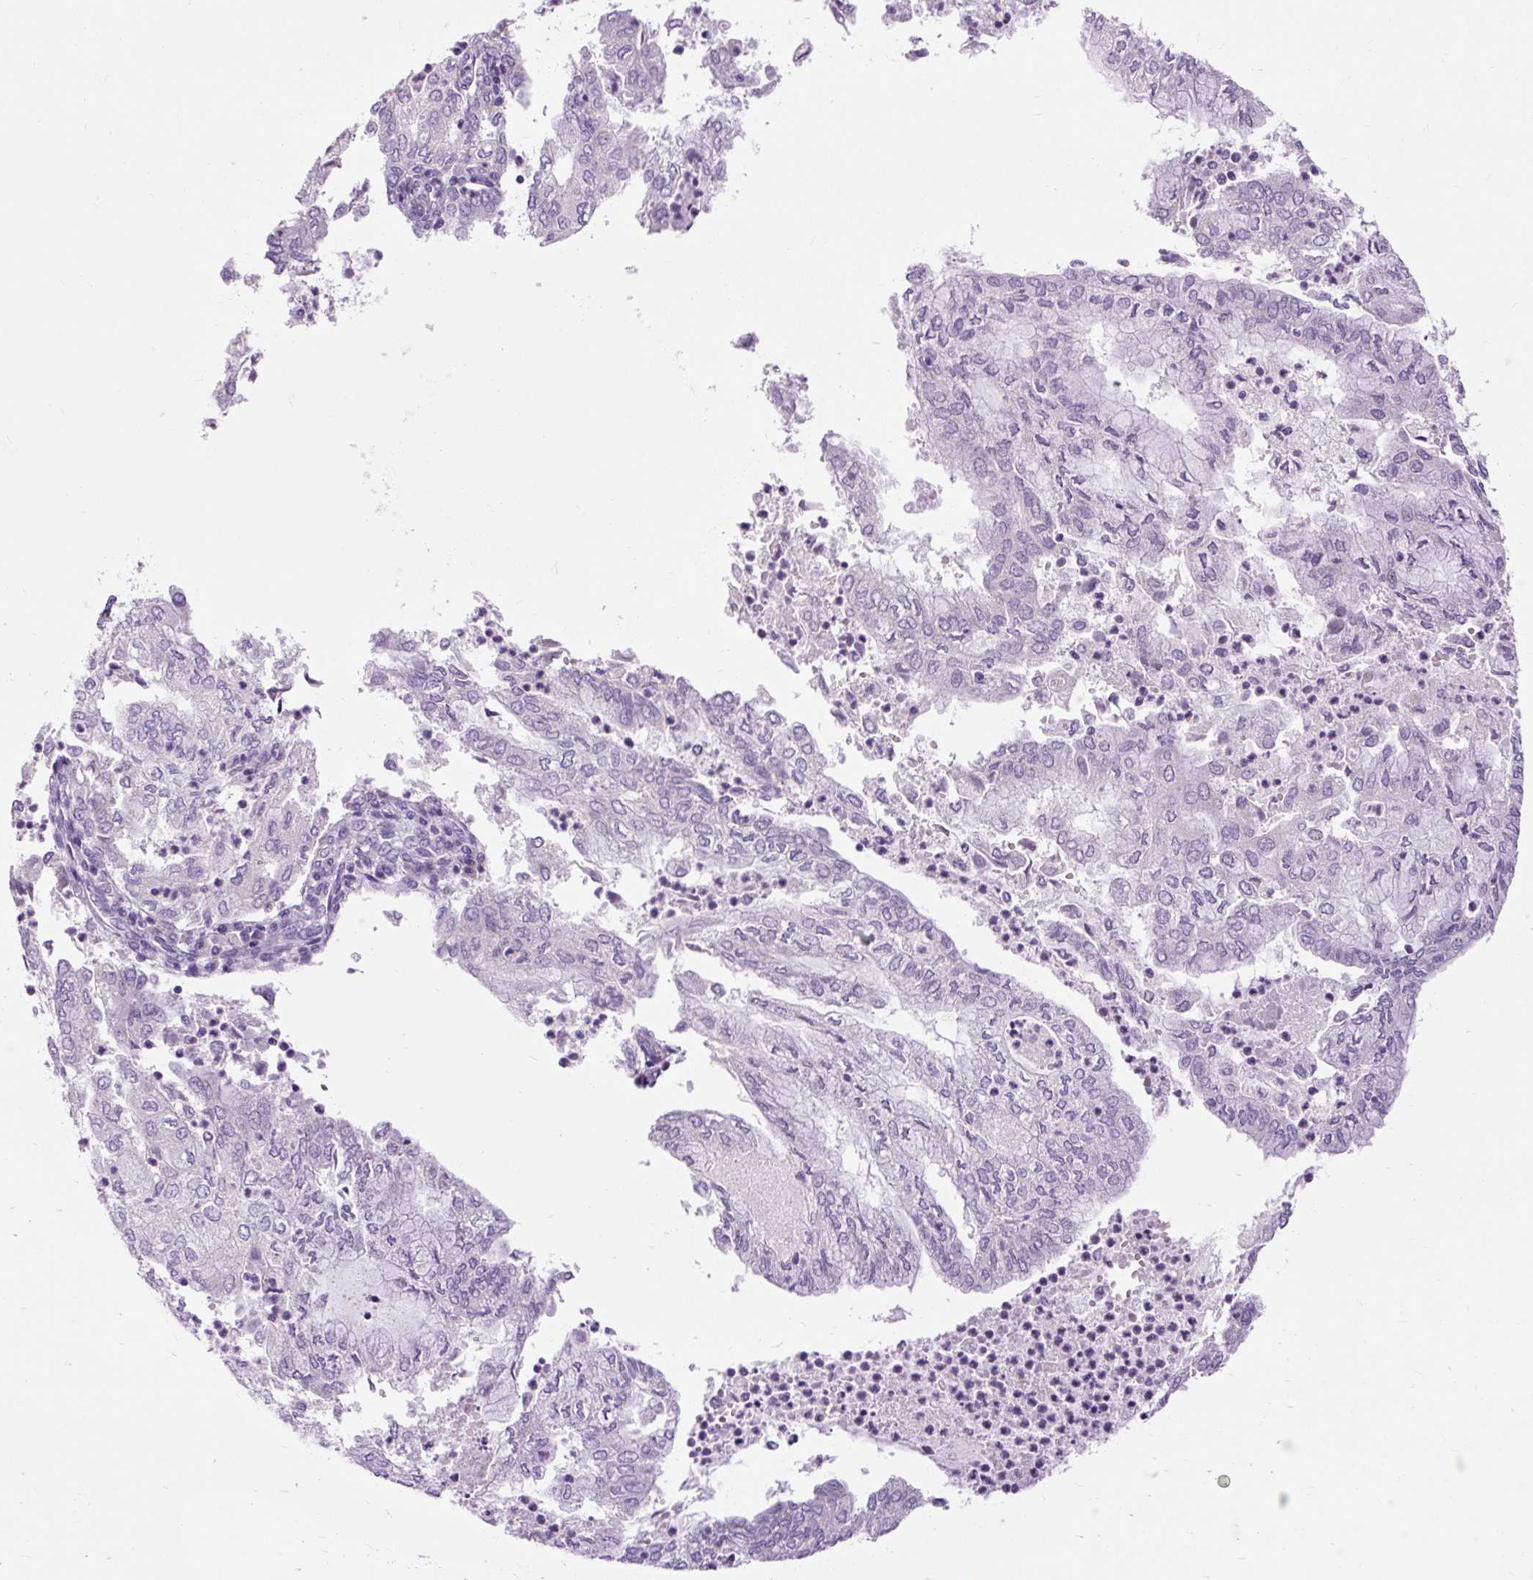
{"staining": {"intensity": "negative", "quantity": "none", "location": "none"}, "tissue": "endometrial cancer", "cell_type": "Tumor cells", "image_type": "cancer", "snomed": [{"axis": "morphology", "description": "Adenocarcinoma, NOS"}, {"axis": "topography", "description": "Endometrium"}], "caption": "A histopathology image of human endometrial cancer is negative for staining in tumor cells. Nuclei are stained in blue.", "gene": "FABP7", "patient": {"sex": "female", "age": 75}}